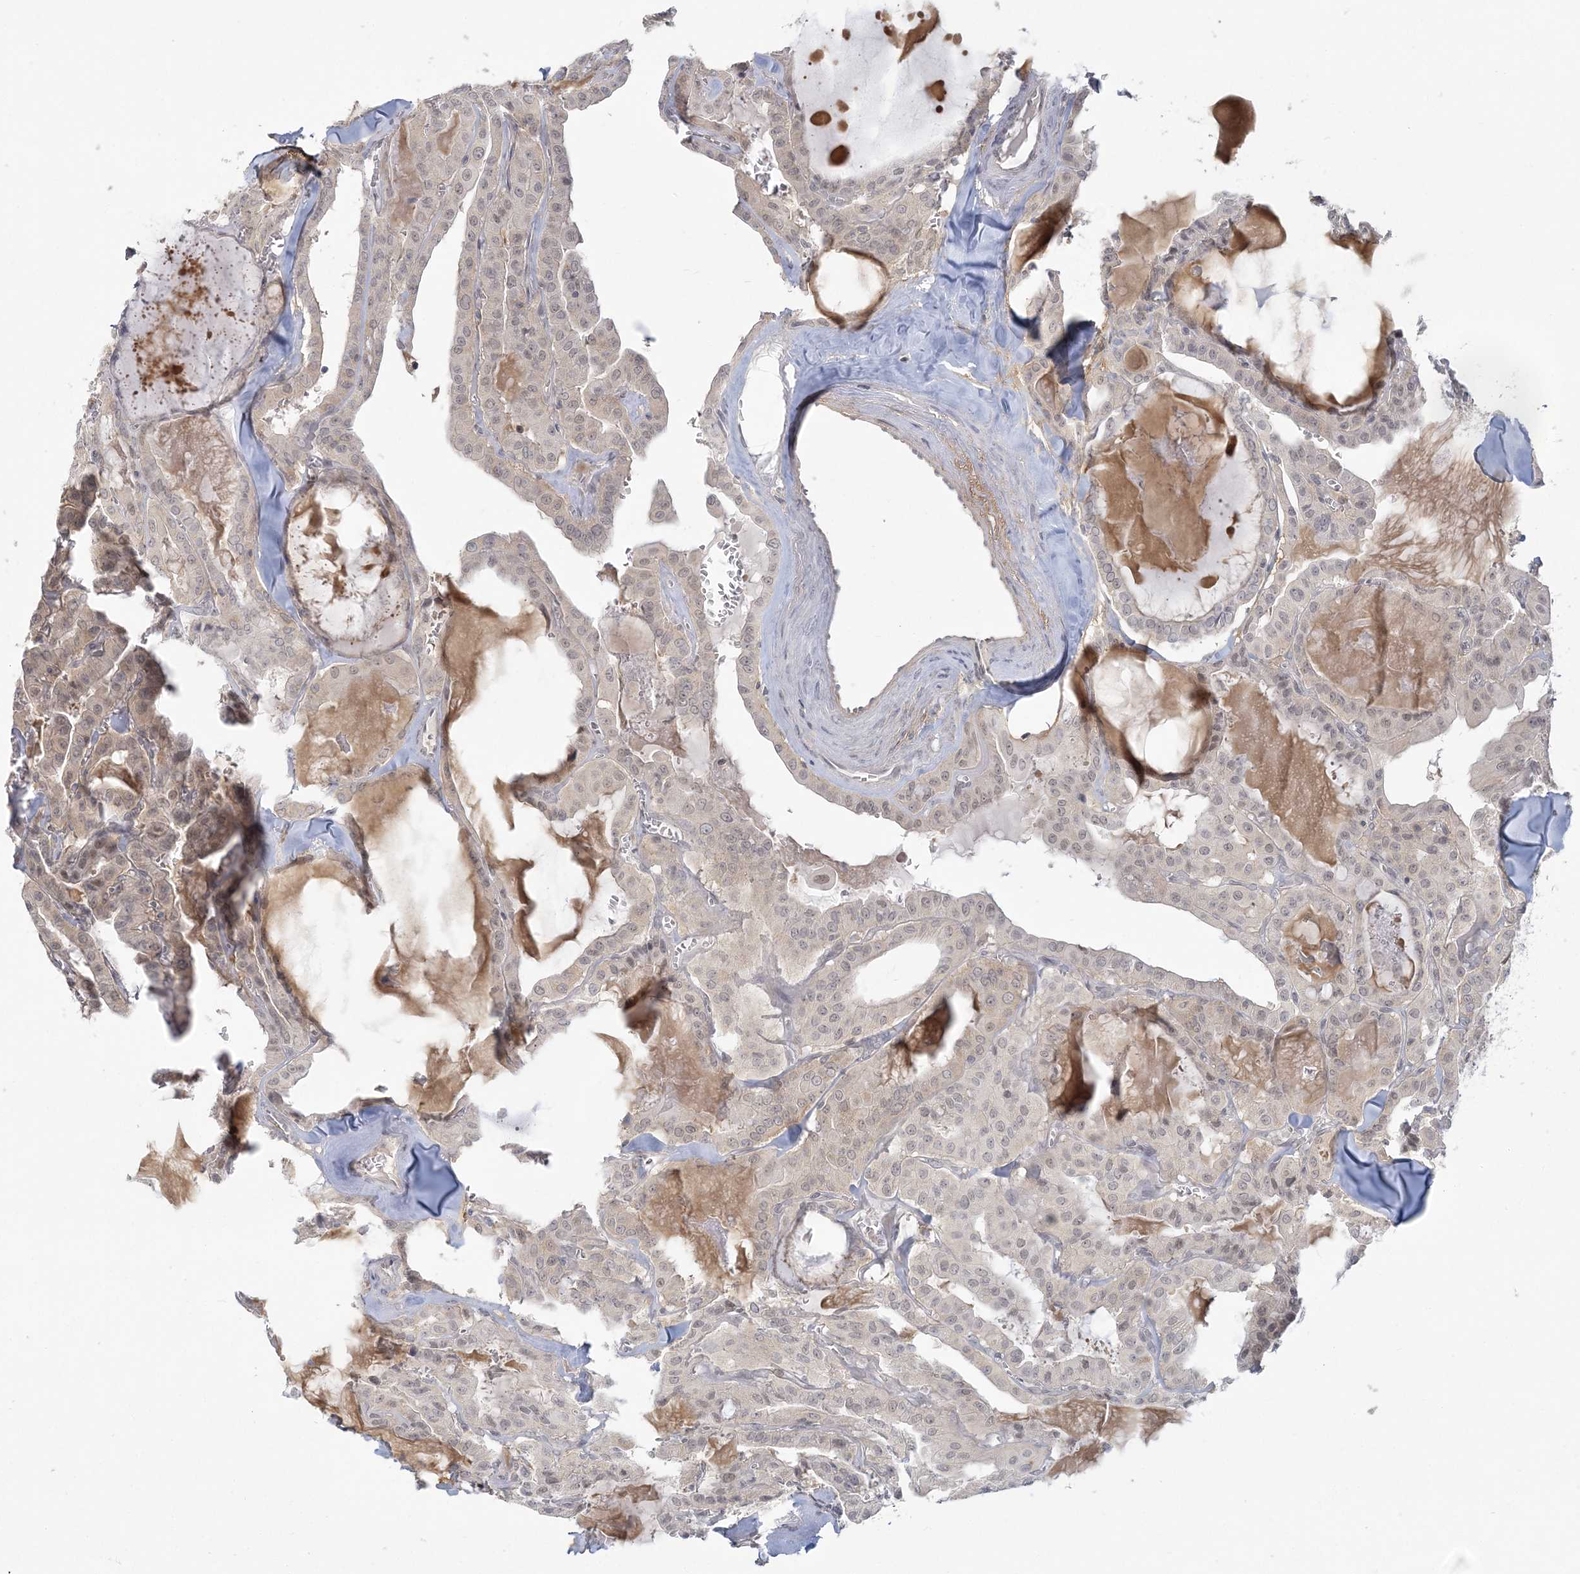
{"staining": {"intensity": "weak", "quantity": "25%-75%", "location": "nuclear"}, "tissue": "thyroid cancer", "cell_type": "Tumor cells", "image_type": "cancer", "snomed": [{"axis": "morphology", "description": "Papillary adenocarcinoma, NOS"}, {"axis": "topography", "description": "Thyroid gland"}], "caption": "Immunohistochemical staining of thyroid cancer shows low levels of weak nuclear staining in approximately 25%-75% of tumor cells.", "gene": "ANKS1A", "patient": {"sex": "male", "age": 52}}